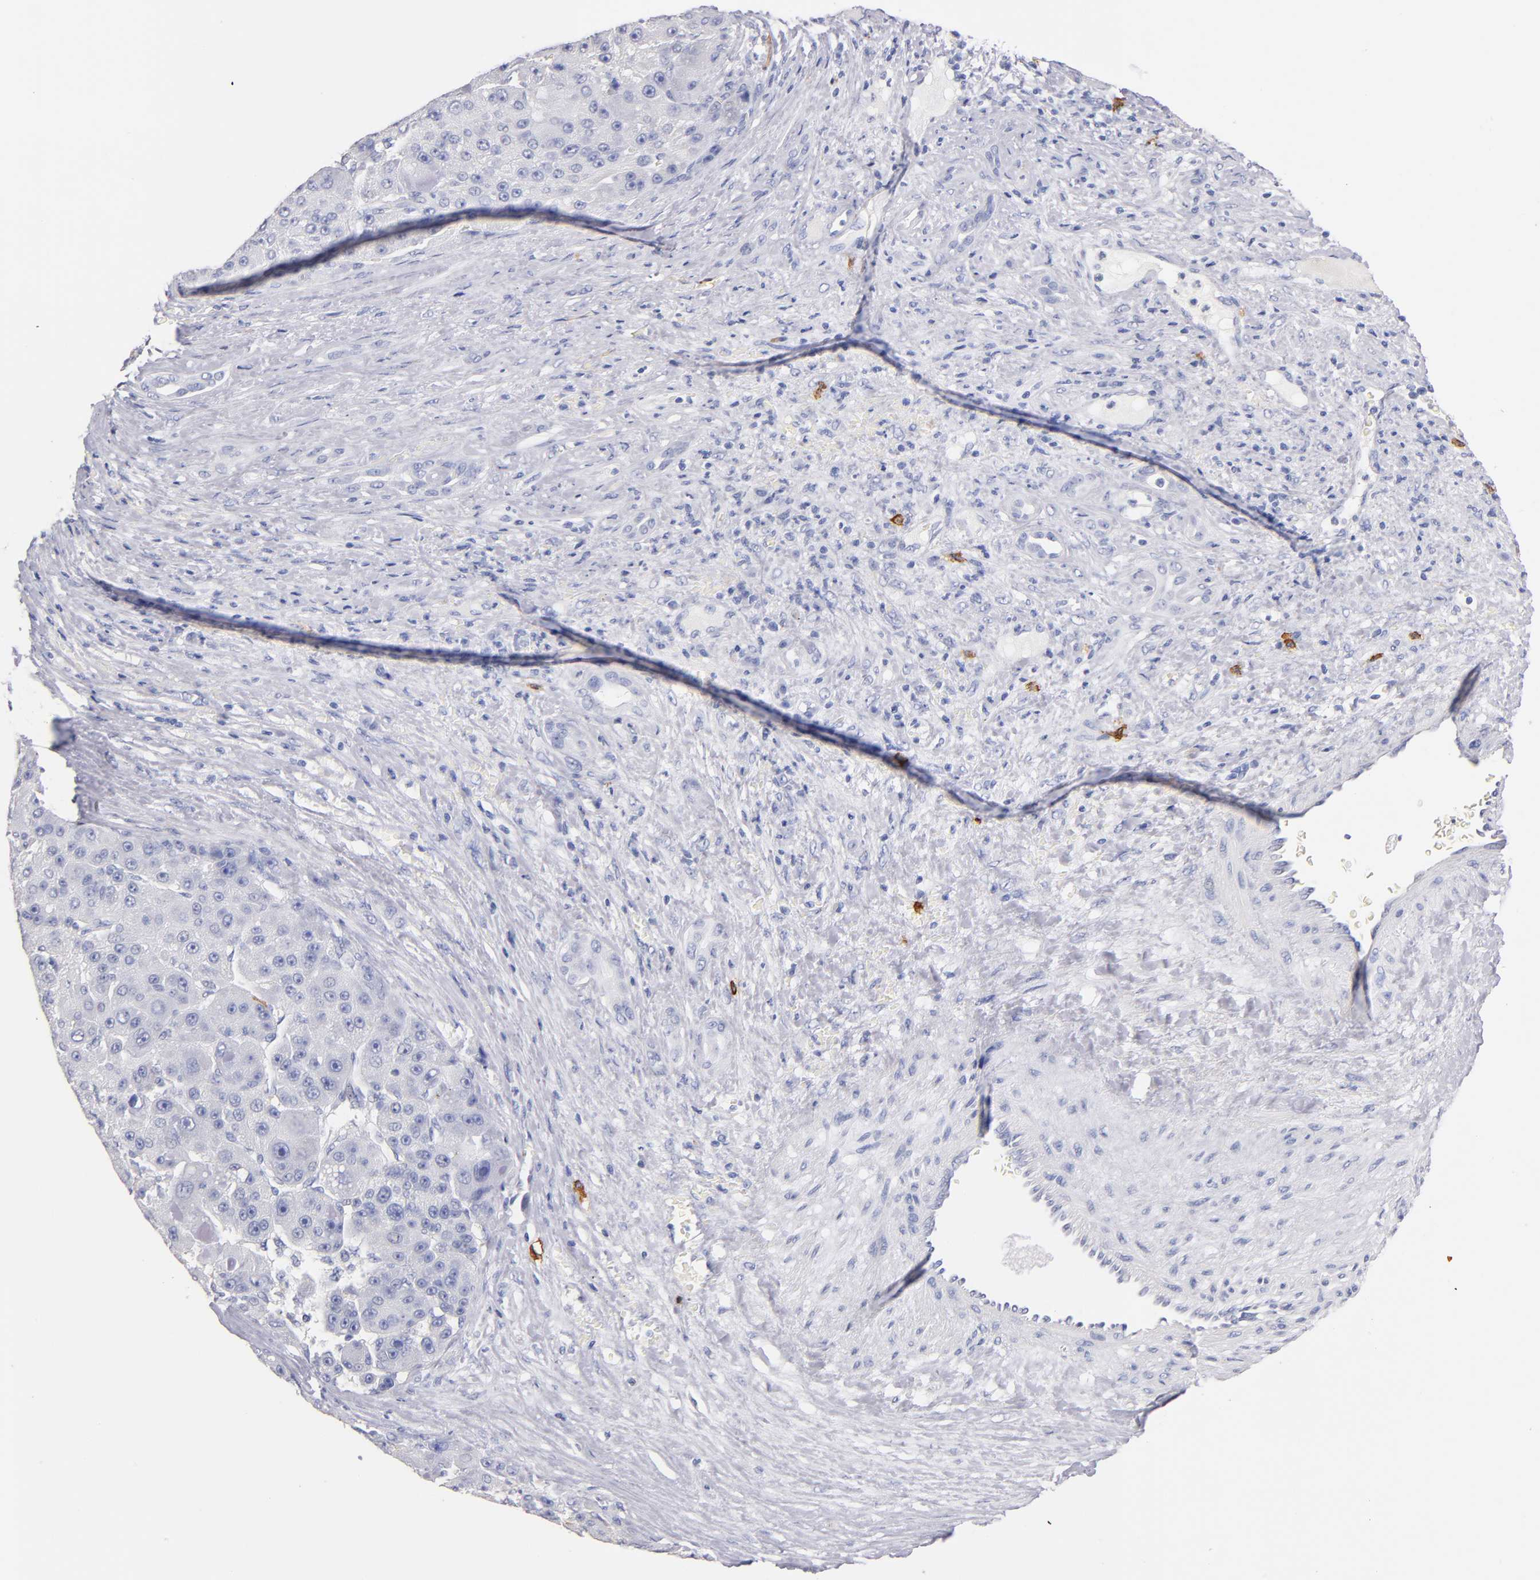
{"staining": {"intensity": "negative", "quantity": "none", "location": "none"}, "tissue": "liver cancer", "cell_type": "Tumor cells", "image_type": "cancer", "snomed": [{"axis": "morphology", "description": "Carcinoma, Hepatocellular, NOS"}, {"axis": "topography", "description": "Liver"}], "caption": "Immunohistochemistry histopathology image of human liver cancer stained for a protein (brown), which exhibits no positivity in tumor cells. Nuclei are stained in blue.", "gene": "KIT", "patient": {"sex": "male", "age": 76}}